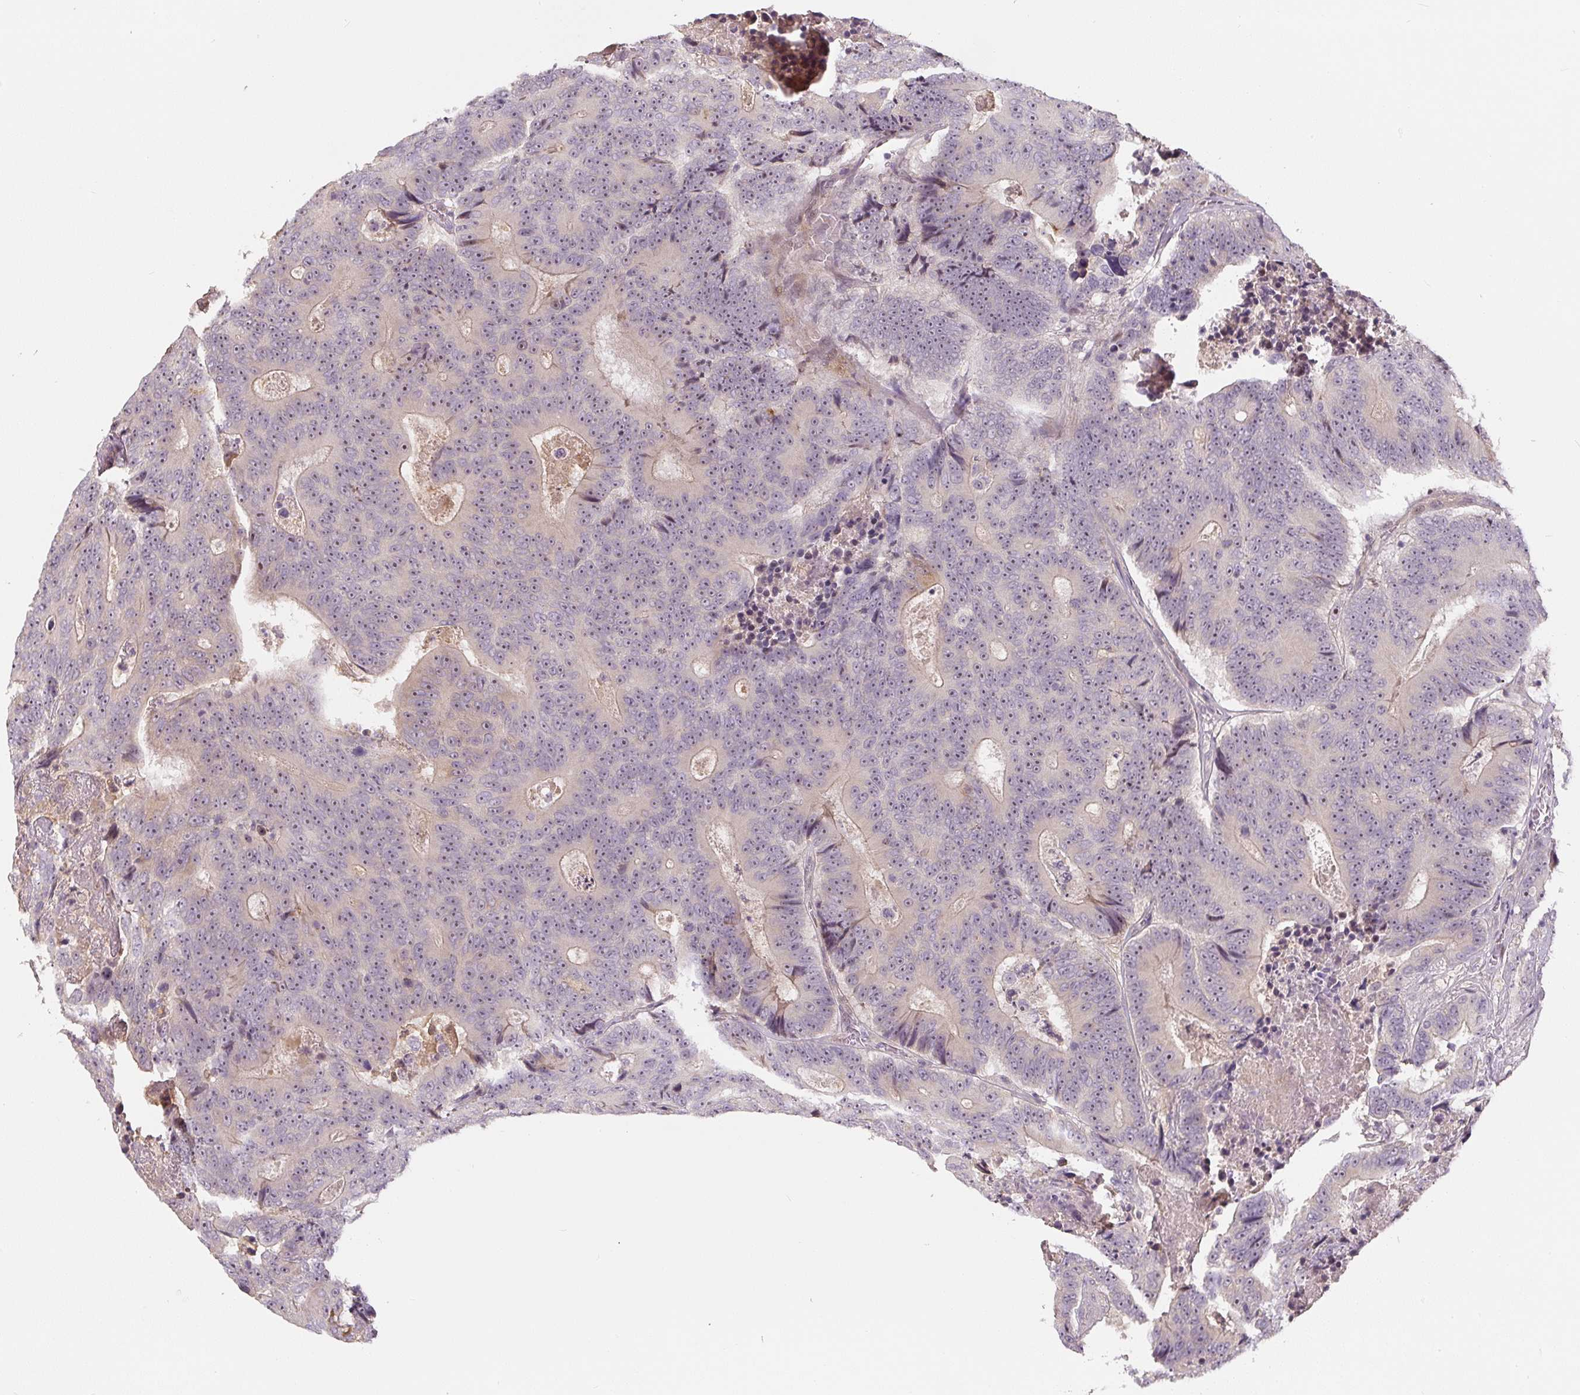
{"staining": {"intensity": "weak", "quantity": "25%-75%", "location": "nuclear"}, "tissue": "colorectal cancer", "cell_type": "Tumor cells", "image_type": "cancer", "snomed": [{"axis": "morphology", "description": "Adenocarcinoma, NOS"}, {"axis": "topography", "description": "Colon"}], "caption": "Immunohistochemistry photomicrograph of colorectal adenocarcinoma stained for a protein (brown), which shows low levels of weak nuclear staining in about 25%-75% of tumor cells.", "gene": "PWWP3B", "patient": {"sex": "male", "age": 83}}